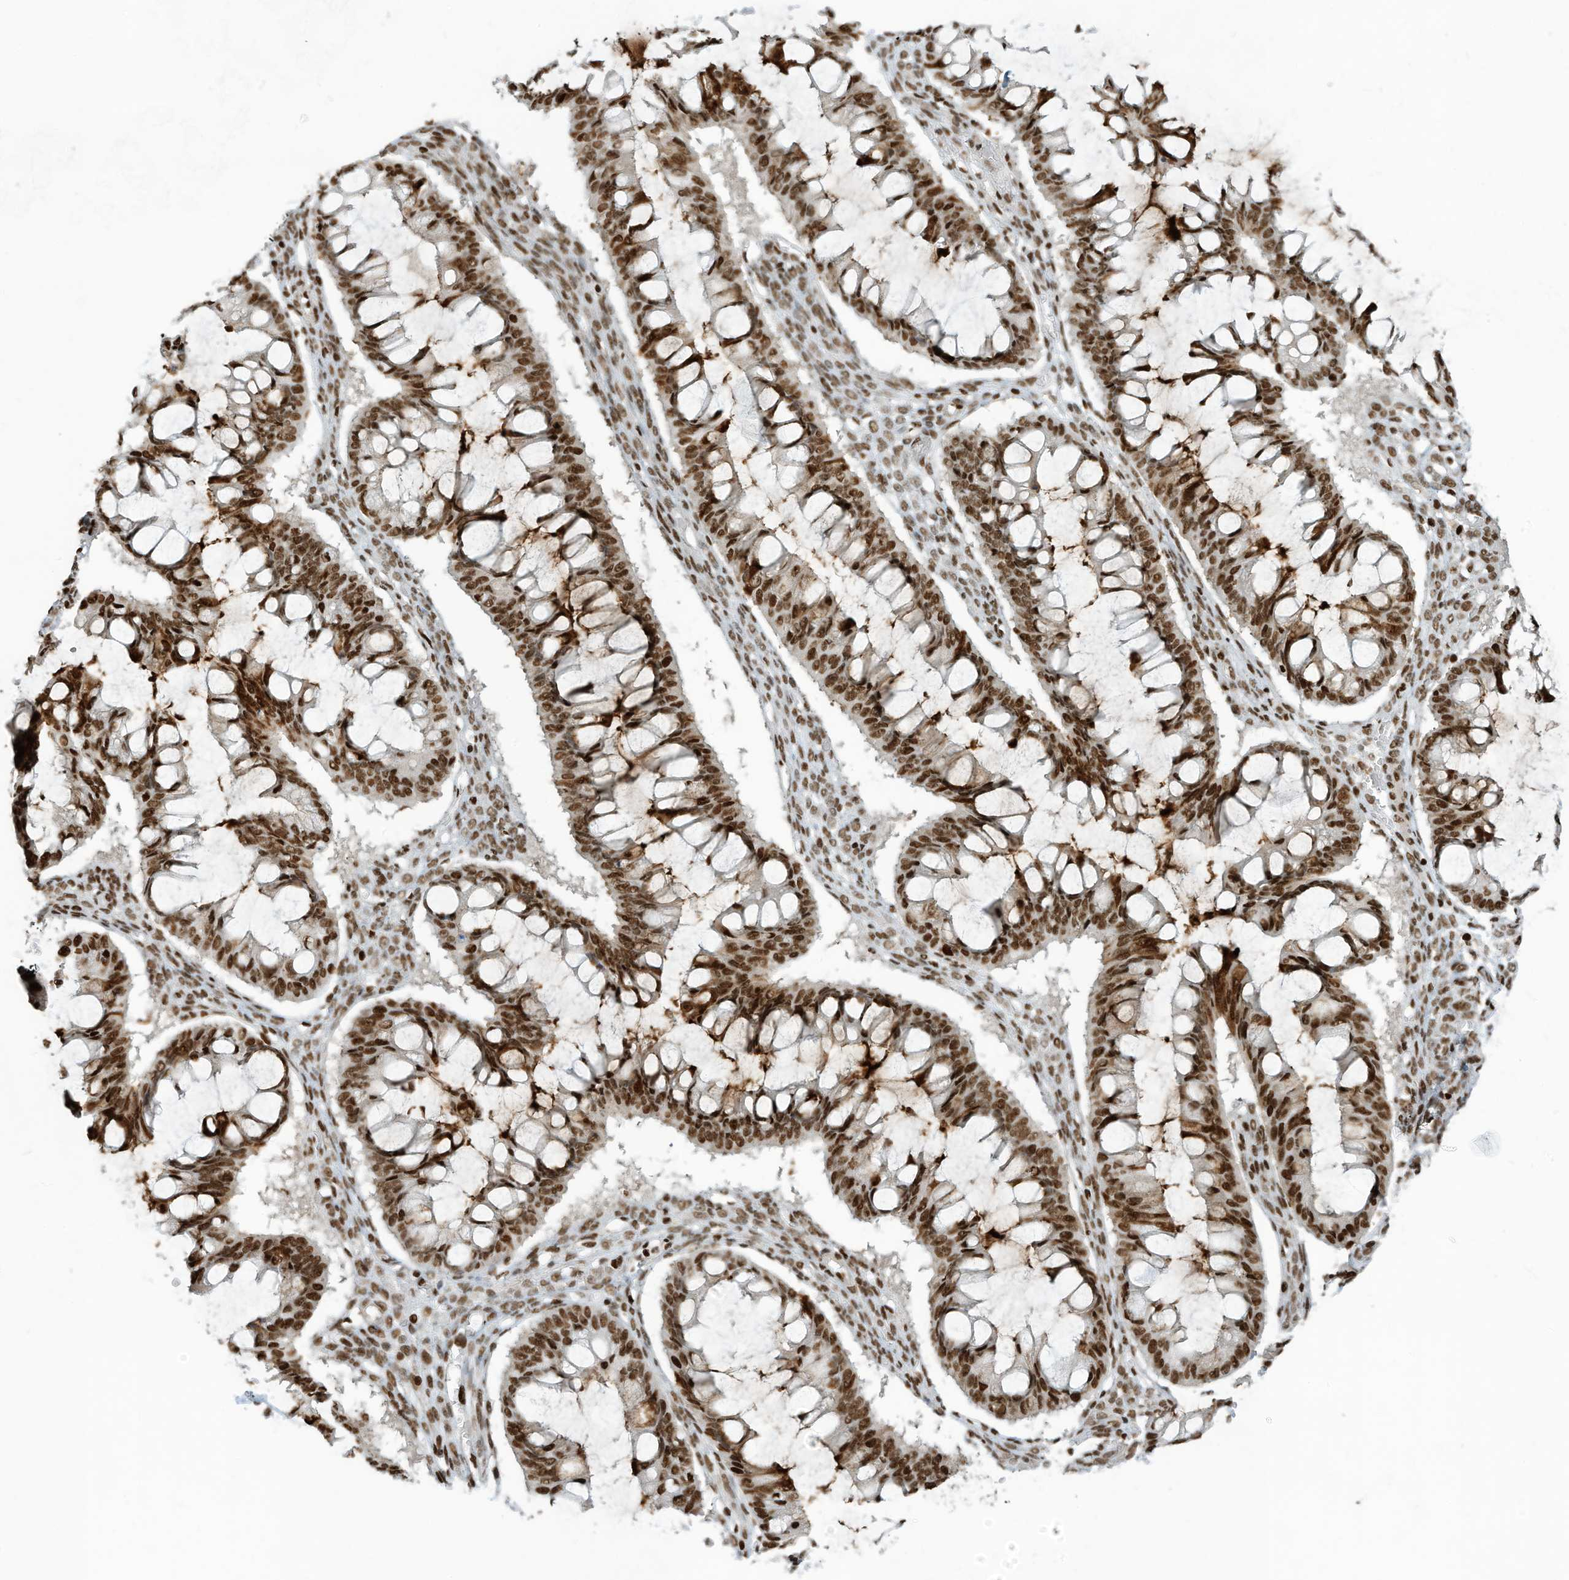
{"staining": {"intensity": "strong", "quantity": ">75%", "location": "nuclear"}, "tissue": "ovarian cancer", "cell_type": "Tumor cells", "image_type": "cancer", "snomed": [{"axis": "morphology", "description": "Cystadenocarcinoma, mucinous, NOS"}, {"axis": "topography", "description": "Ovary"}], "caption": "Immunohistochemistry photomicrograph of mucinous cystadenocarcinoma (ovarian) stained for a protein (brown), which demonstrates high levels of strong nuclear positivity in about >75% of tumor cells.", "gene": "SAMD15", "patient": {"sex": "female", "age": 73}}